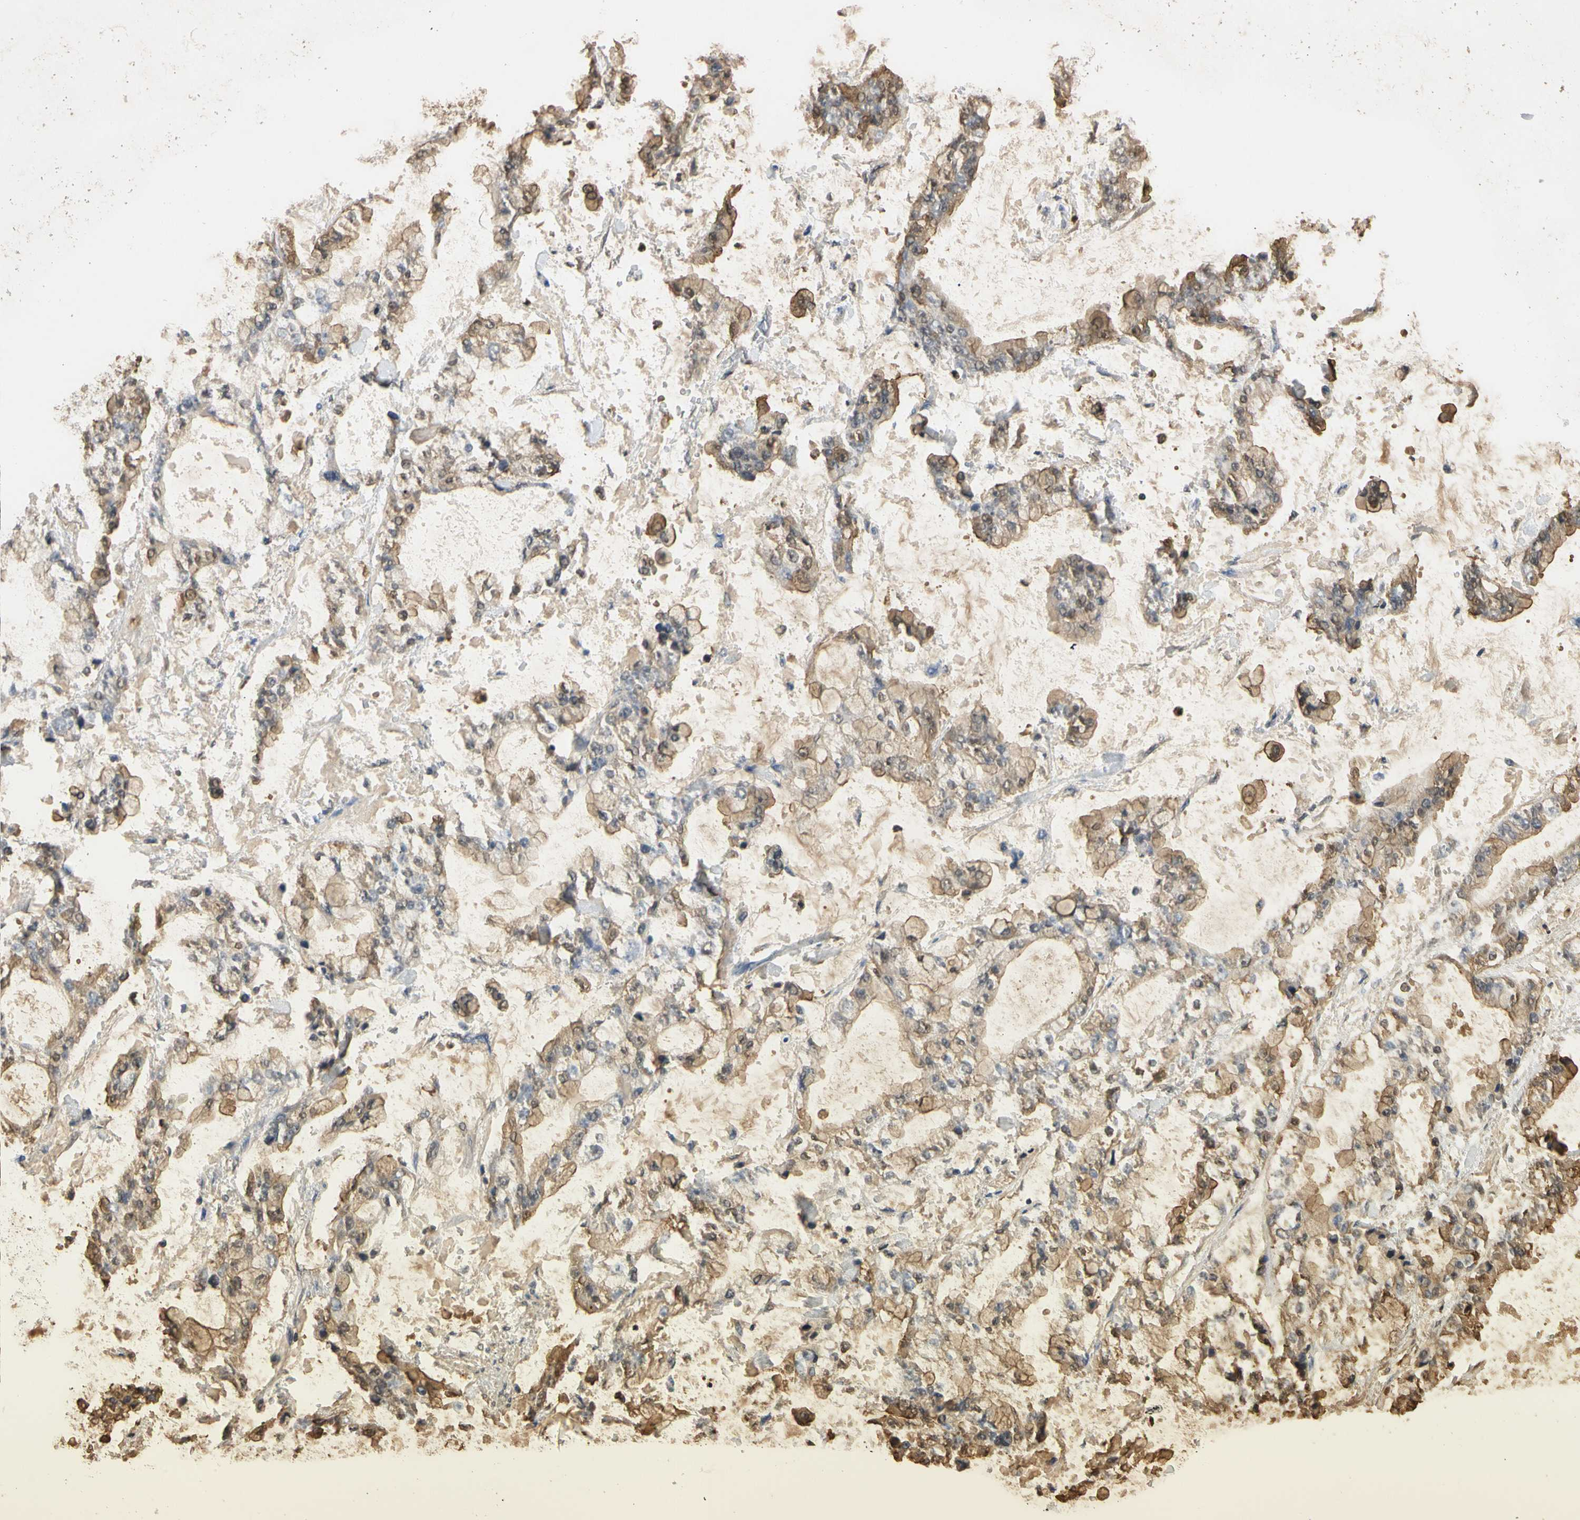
{"staining": {"intensity": "weak", "quantity": ">75%", "location": "cytoplasmic/membranous"}, "tissue": "stomach cancer", "cell_type": "Tumor cells", "image_type": "cancer", "snomed": [{"axis": "morphology", "description": "Normal tissue, NOS"}, {"axis": "morphology", "description": "Adenocarcinoma, NOS"}, {"axis": "topography", "description": "Stomach, upper"}, {"axis": "topography", "description": "Stomach"}], "caption": "This is an image of immunohistochemistry staining of adenocarcinoma (stomach), which shows weak expression in the cytoplasmic/membranous of tumor cells.", "gene": "S100A6", "patient": {"sex": "male", "age": 76}}